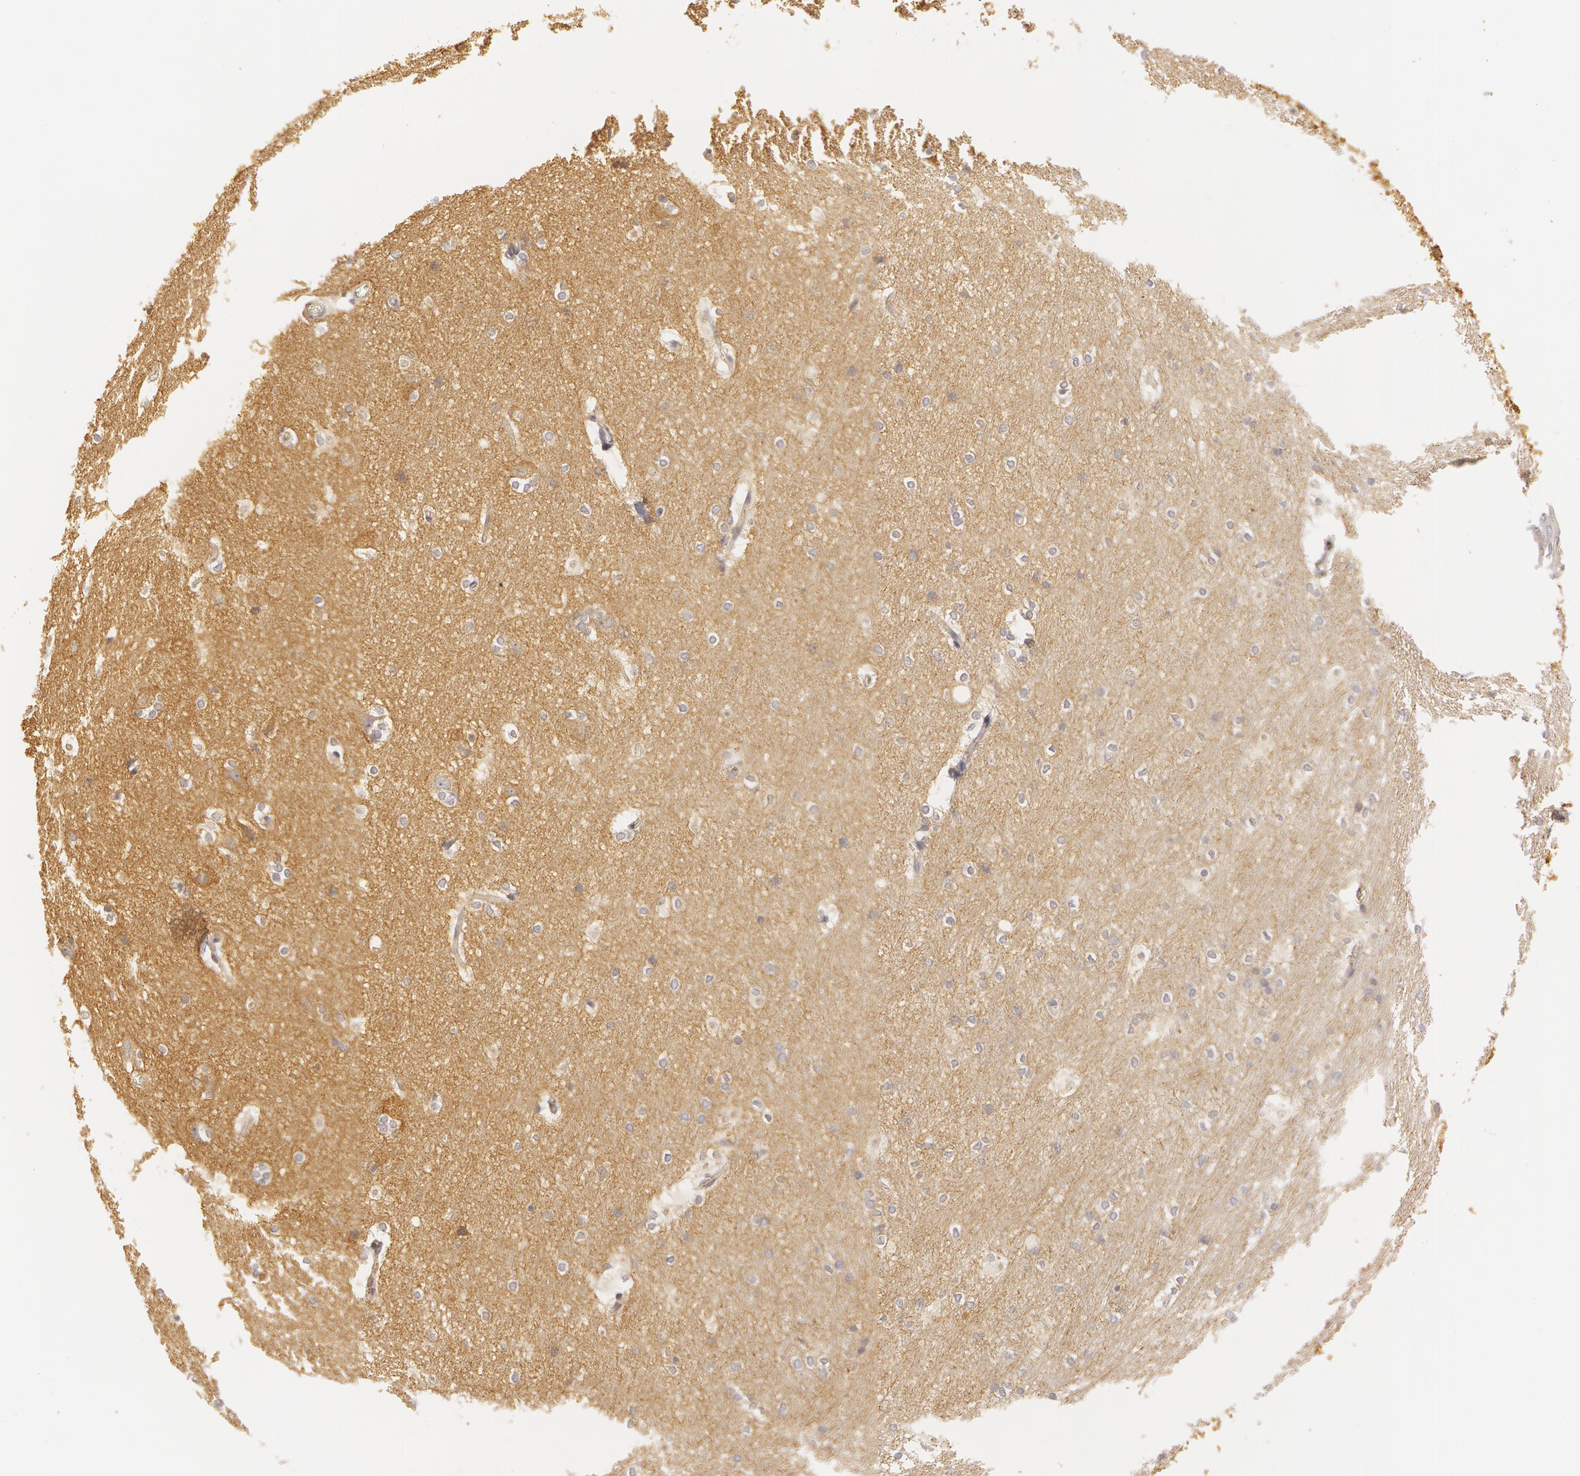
{"staining": {"intensity": "moderate", "quantity": "25%-75%", "location": "cytoplasmic/membranous"}, "tissue": "hippocampus", "cell_type": "Glial cells", "image_type": "normal", "snomed": [{"axis": "morphology", "description": "Normal tissue, NOS"}, {"axis": "topography", "description": "Hippocampus"}], "caption": "Hippocampus stained with immunohistochemistry exhibits moderate cytoplasmic/membranous staining in about 25%-75% of glial cells.", "gene": "RALGAPA1", "patient": {"sex": "female", "age": 19}}